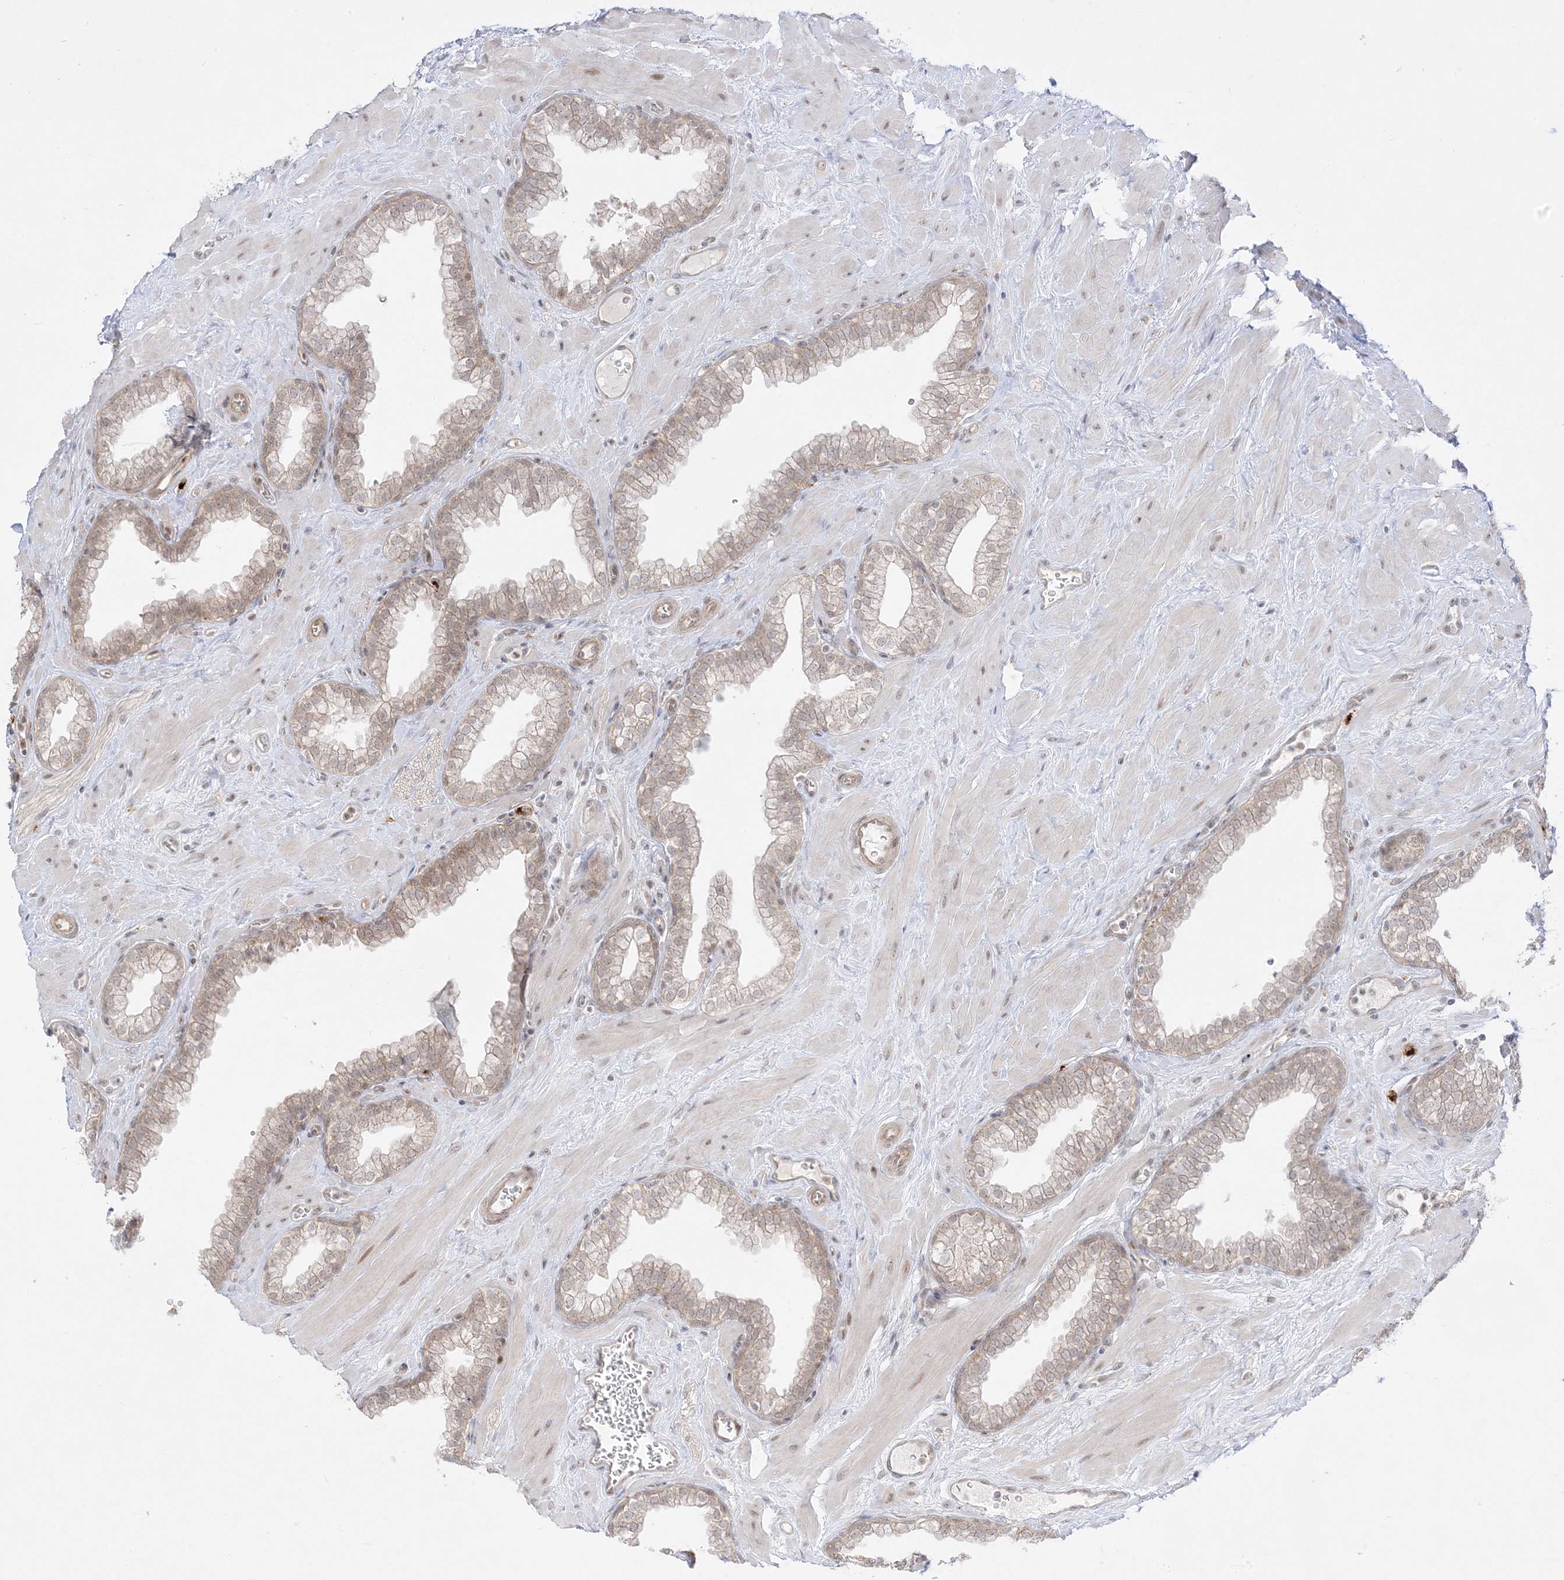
{"staining": {"intensity": "weak", "quantity": ">75%", "location": "cytoplasmic/membranous,nuclear"}, "tissue": "prostate", "cell_type": "Glandular cells", "image_type": "normal", "snomed": [{"axis": "morphology", "description": "Normal tissue, NOS"}, {"axis": "morphology", "description": "Urothelial carcinoma, Low grade"}, {"axis": "topography", "description": "Urinary bladder"}, {"axis": "topography", "description": "Prostate"}], "caption": "High-power microscopy captured an immunohistochemistry image of benign prostate, revealing weak cytoplasmic/membranous,nuclear expression in about >75% of glandular cells.", "gene": "PTK6", "patient": {"sex": "male", "age": 60}}